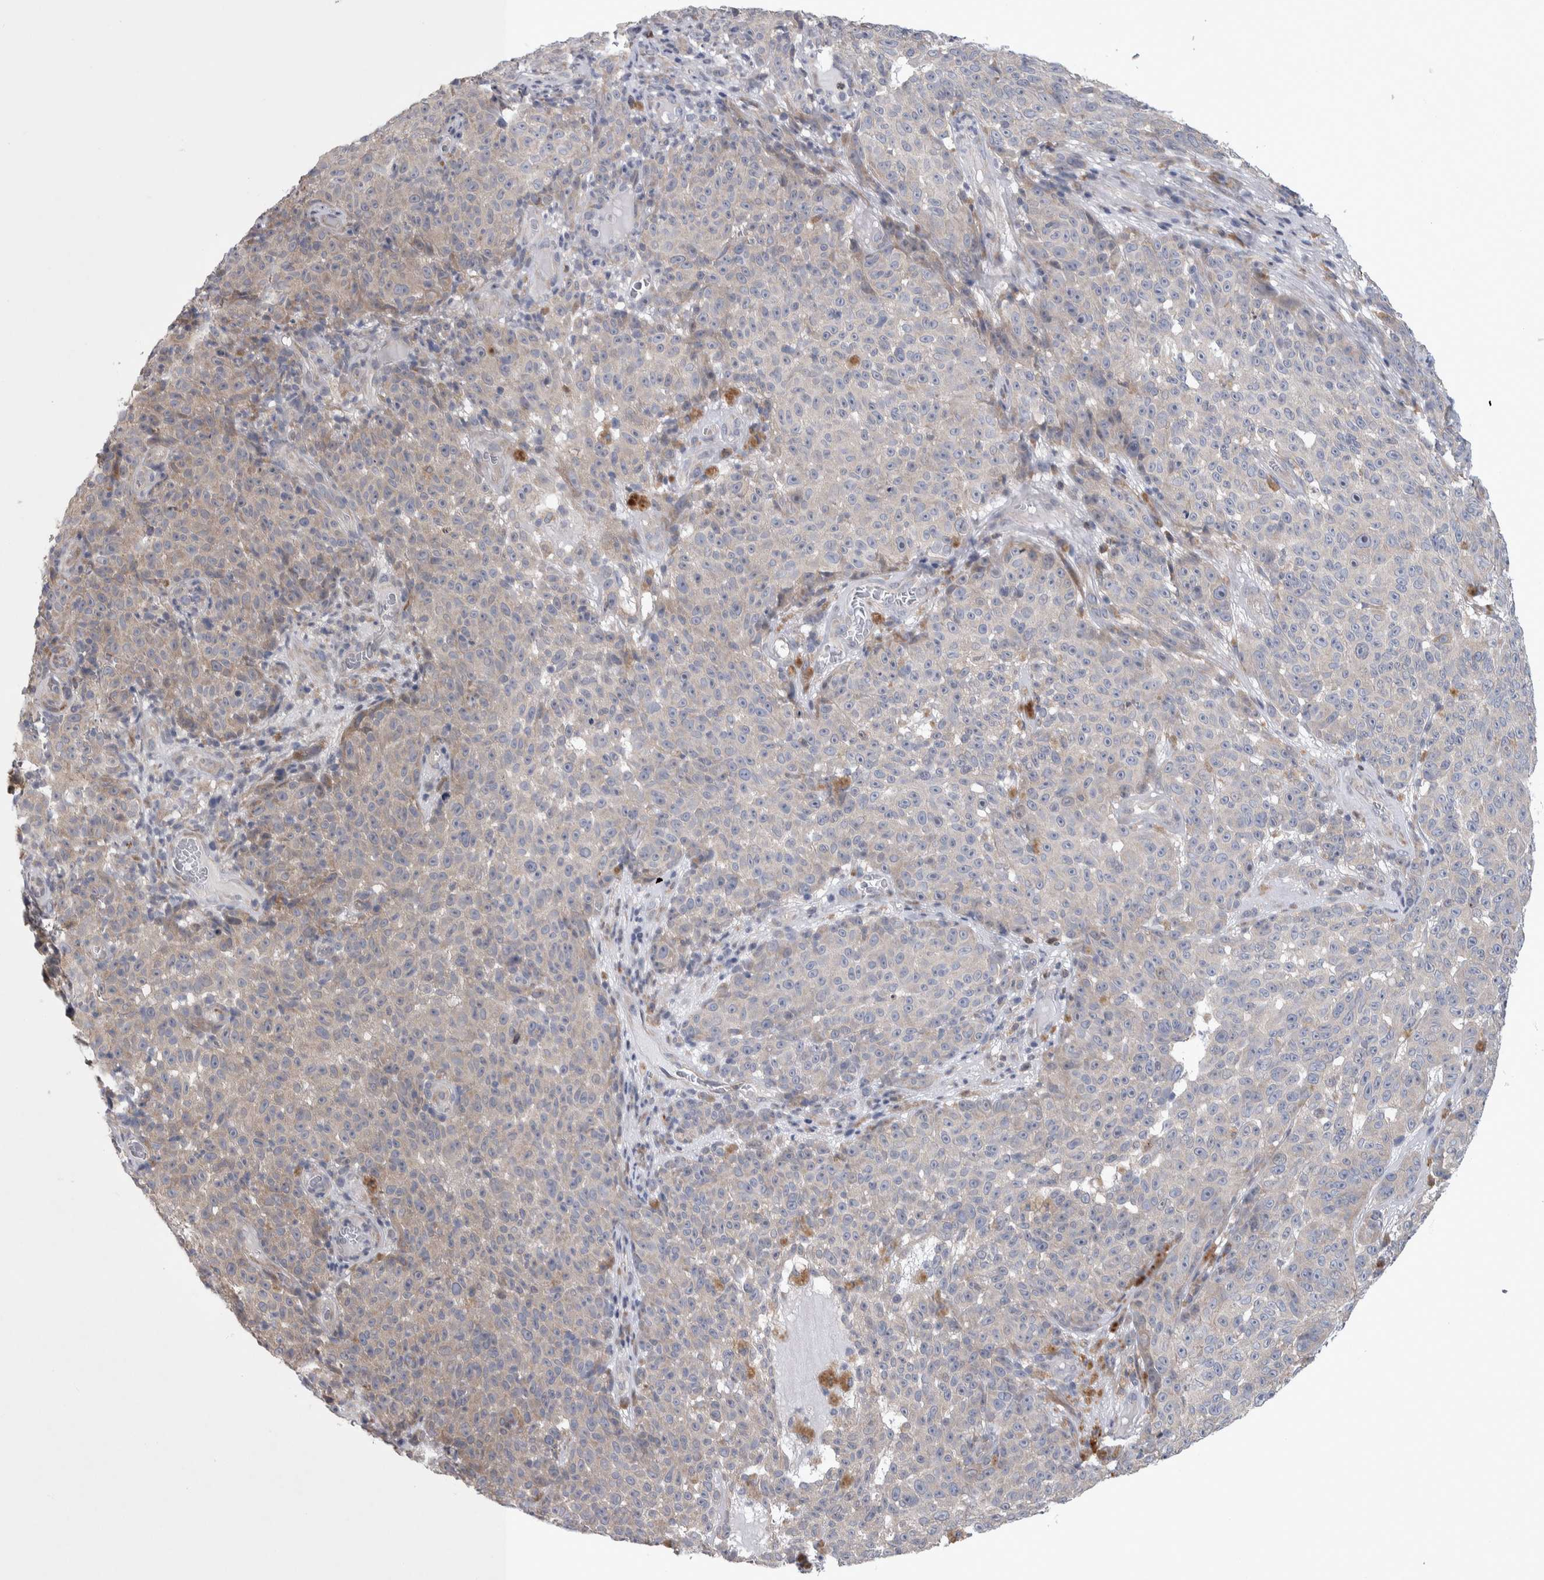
{"staining": {"intensity": "weak", "quantity": "<25%", "location": "cytoplasmic/membranous"}, "tissue": "melanoma", "cell_type": "Tumor cells", "image_type": "cancer", "snomed": [{"axis": "morphology", "description": "Malignant melanoma, NOS"}, {"axis": "topography", "description": "Skin"}], "caption": "A high-resolution photomicrograph shows immunohistochemistry staining of malignant melanoma, which demonstrates no significant expression in tumor cells.", "gene": "IBTK", "patient": {"sex": "female", "age": 82}}